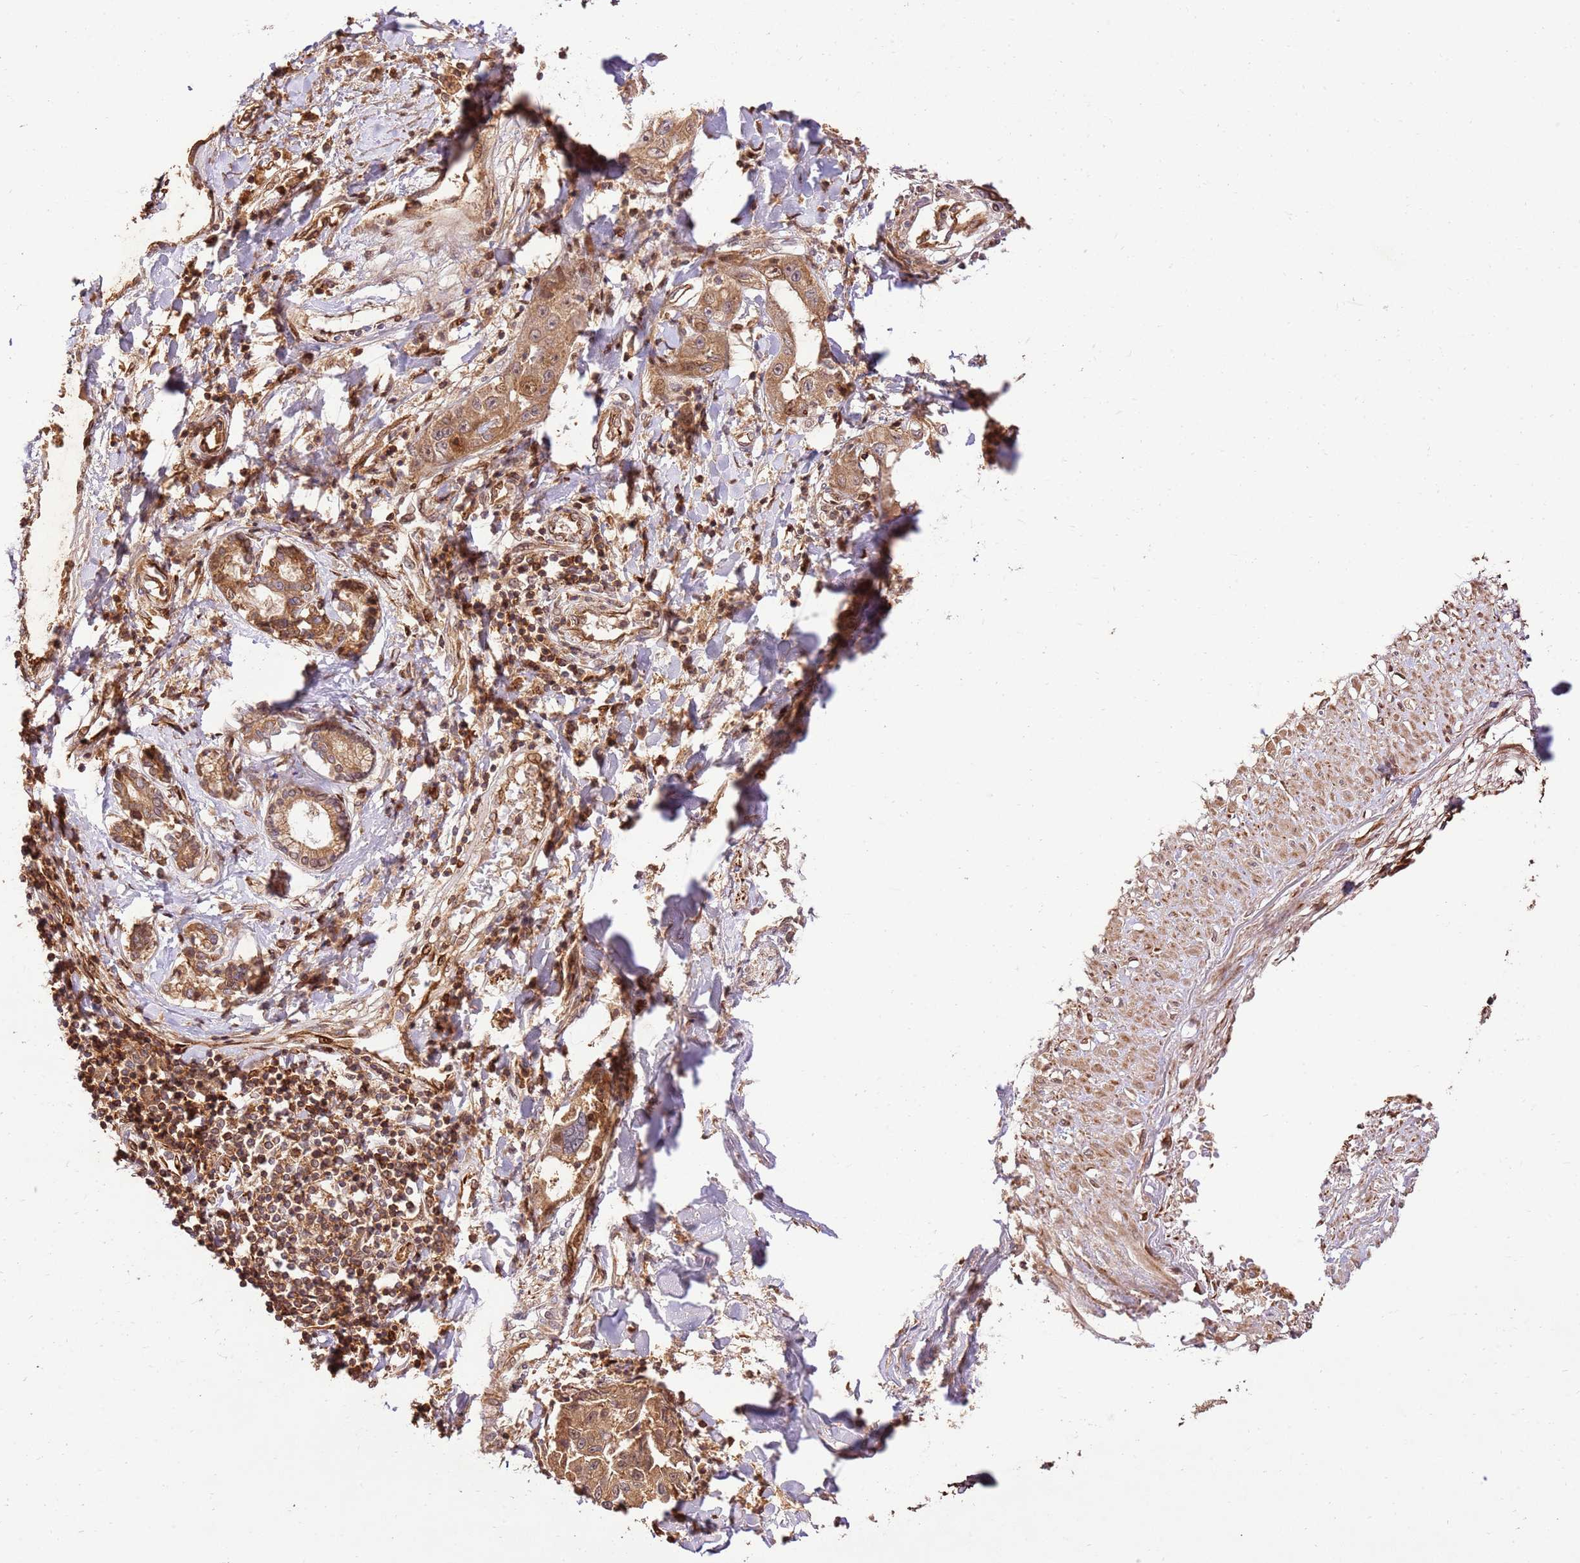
{"staining": {"intensity": "moderate", "quantity": ">75%", "location": "cytoplasmic/membranous"}, "tissue": "liver cancer", "cell_type": "Tumor cells", "image_type": "cancer", "snomed": [{"axis": "morphology", "description": "Cholangiocarcinoma"}, {"axis": "topography", "description": "Liver"}], "caption": "A histopathology image of human liver cancer stained for a protein shows moderate cytoplasmic/membranous brown staining in tumor cells.", "gene": "KATNAL2", "patient": {"sex": "male", "age": 59}}